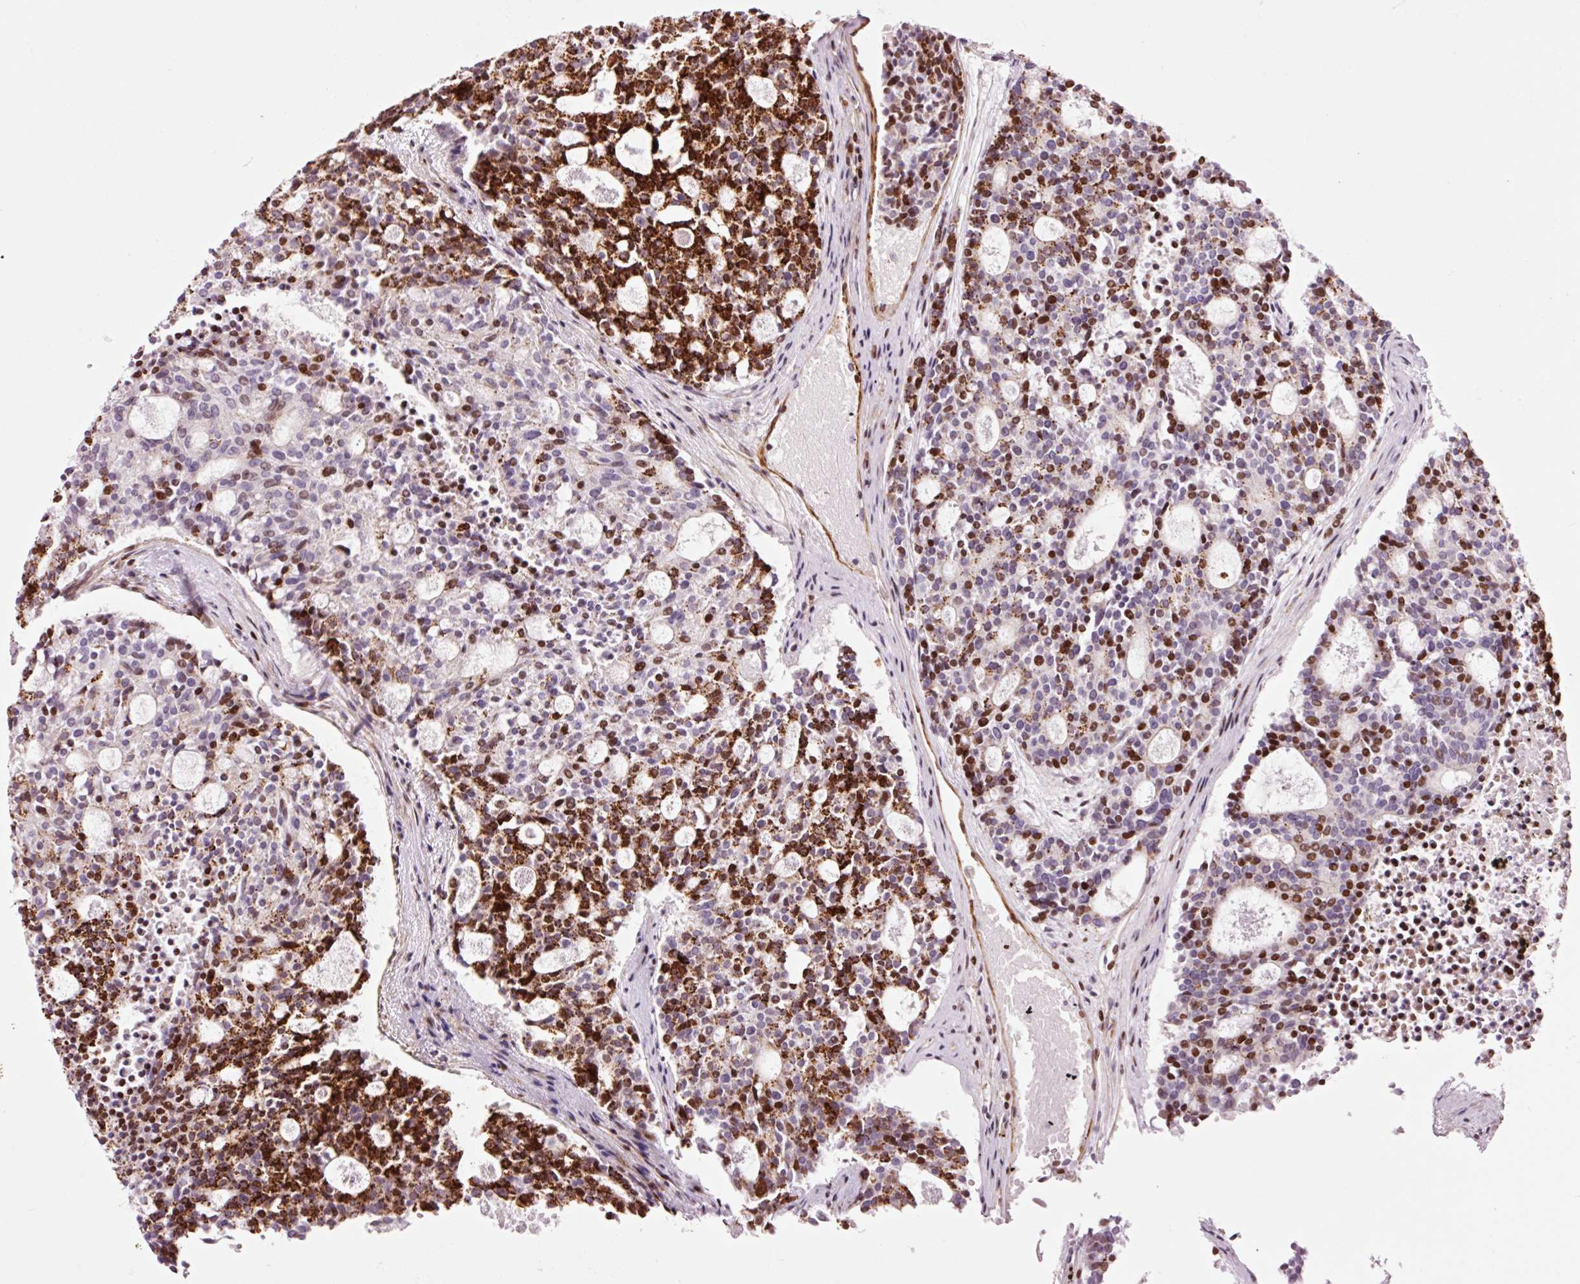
{"staining": {"intensity": "strong", "quantity": "25%-75%", "location": "cytoplasmic/membranous,nuclear"}, "tissue": "carcinoid", "cell_type": "Tumor cells", "image_type": "cancer", "snomed": [{"axis": "morphology", "description": "Carcinoid, malignant, NOS"}, {"axis": "topography", "description": "Pancreas"}], "caption": "Immunohistochemistry (IHC) micrograph of neoplastic tissue: human carcinoid stained using immunohistochemistry (IHC) displays high levels of strong protein expression localized specifically in the cytoplasmic/membranous and nuclear of tumor cells, appearing as a cytoplasmic/membranous and nuclear brown color.", "gene": "ANKRD20A1", "patient": {"sex": "female", "age": 54}}